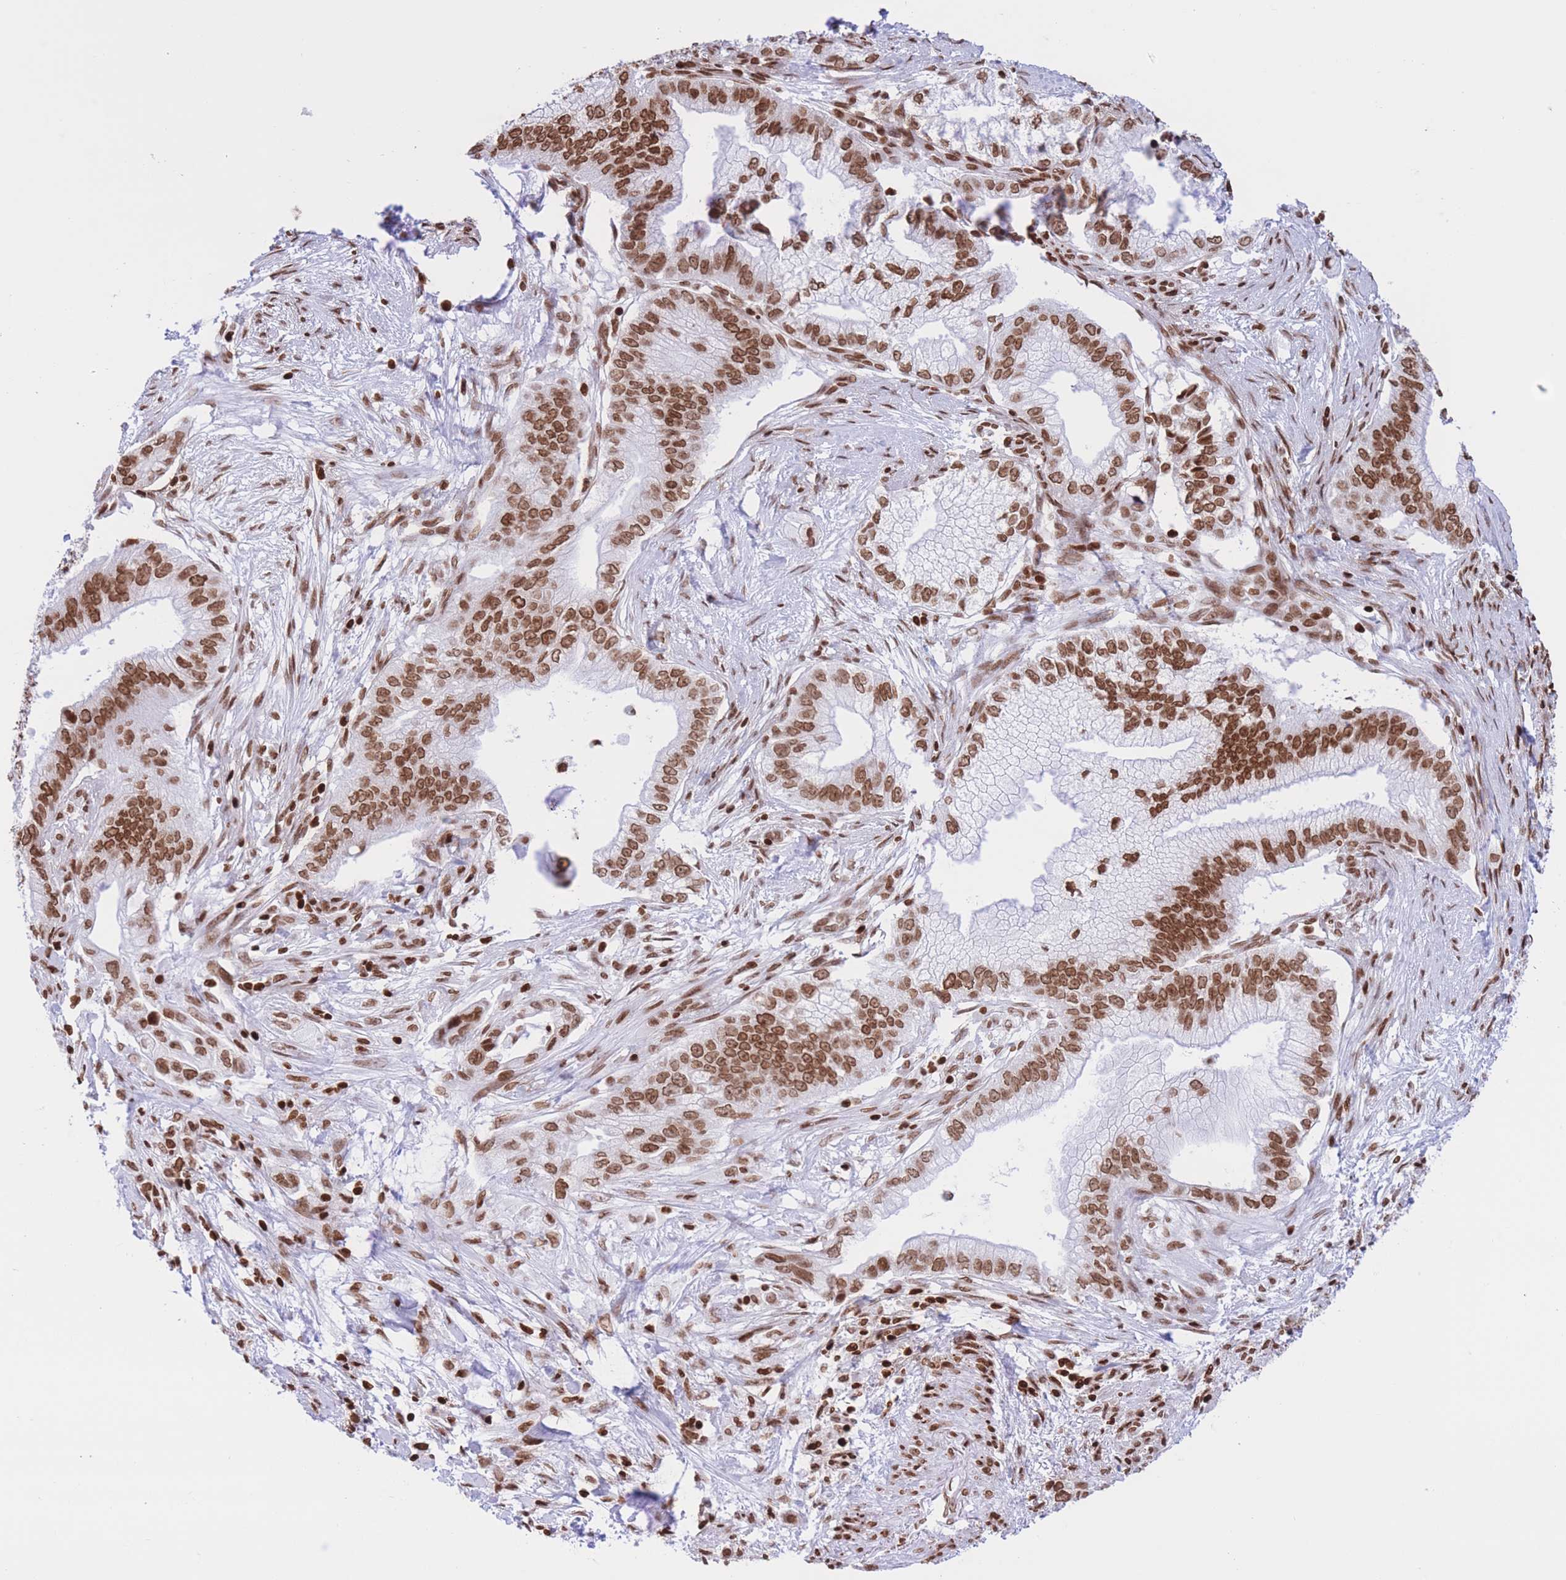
{"staining": {"intensity": "moderate", "quantity": ">75%", "location": "nuclear"}, "tissue": "pancreatic cancer", "cell_type": "Tumor cells", "image_type": "cancer", "snomed": [{"axis": "morphology", "description": "Adenocarcinoma, NOS"}, {"axis": "topography", "description": "Pancreas"}], "caption": "An immunohistochemistry photomicrograph of tumor tissue is shown. Protein staining in brown highlights moderate nuclear positivity in adenocarcinoma (pancreatic) within tumor cells. (DAB (3,3'-diaminobenzidine) = brown stain, brightfield microscopy at high magnification).", "gene": "H2BC11", "patient": {"sex": "male", "age": 70}}